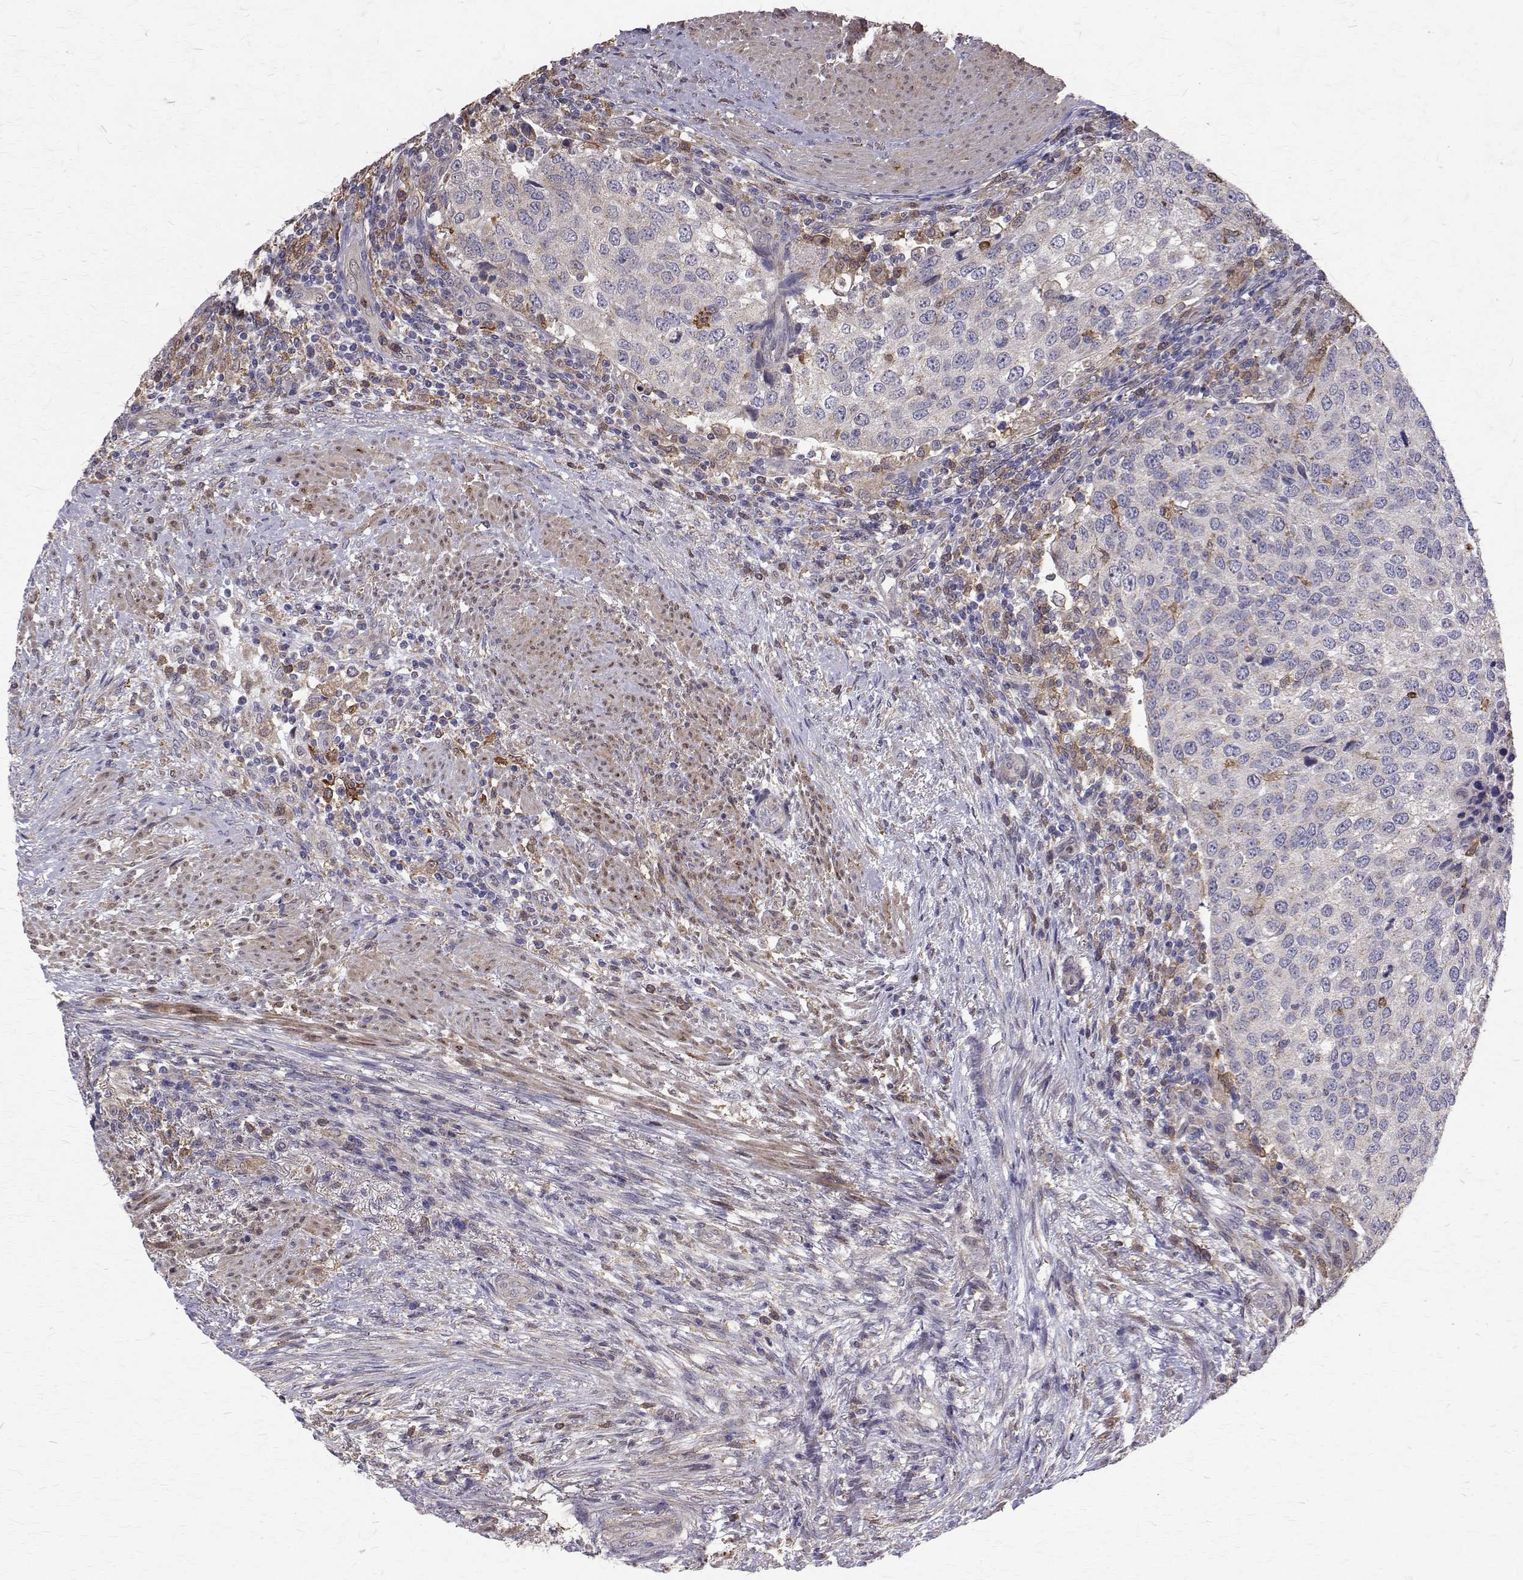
{"staining": {"intensity": "negative", "quantity": "none", "location": "none"}, "tissue": "urothelial cancer", "cell_type": "Tumor cells", "image_type": "cancer", "snomed": [{"axis": "morphology", "description": "Urothelial carcinoma, High grade"}, {"axis": "topography", "description": "Urinary bladder"}], "caption": "A photomicrograph of human urothelial carcinoma (high-grade) is negative for staining in tumor cells.", "gene": "CCDC89", "patient": {"sex": "female", "age": 78}}